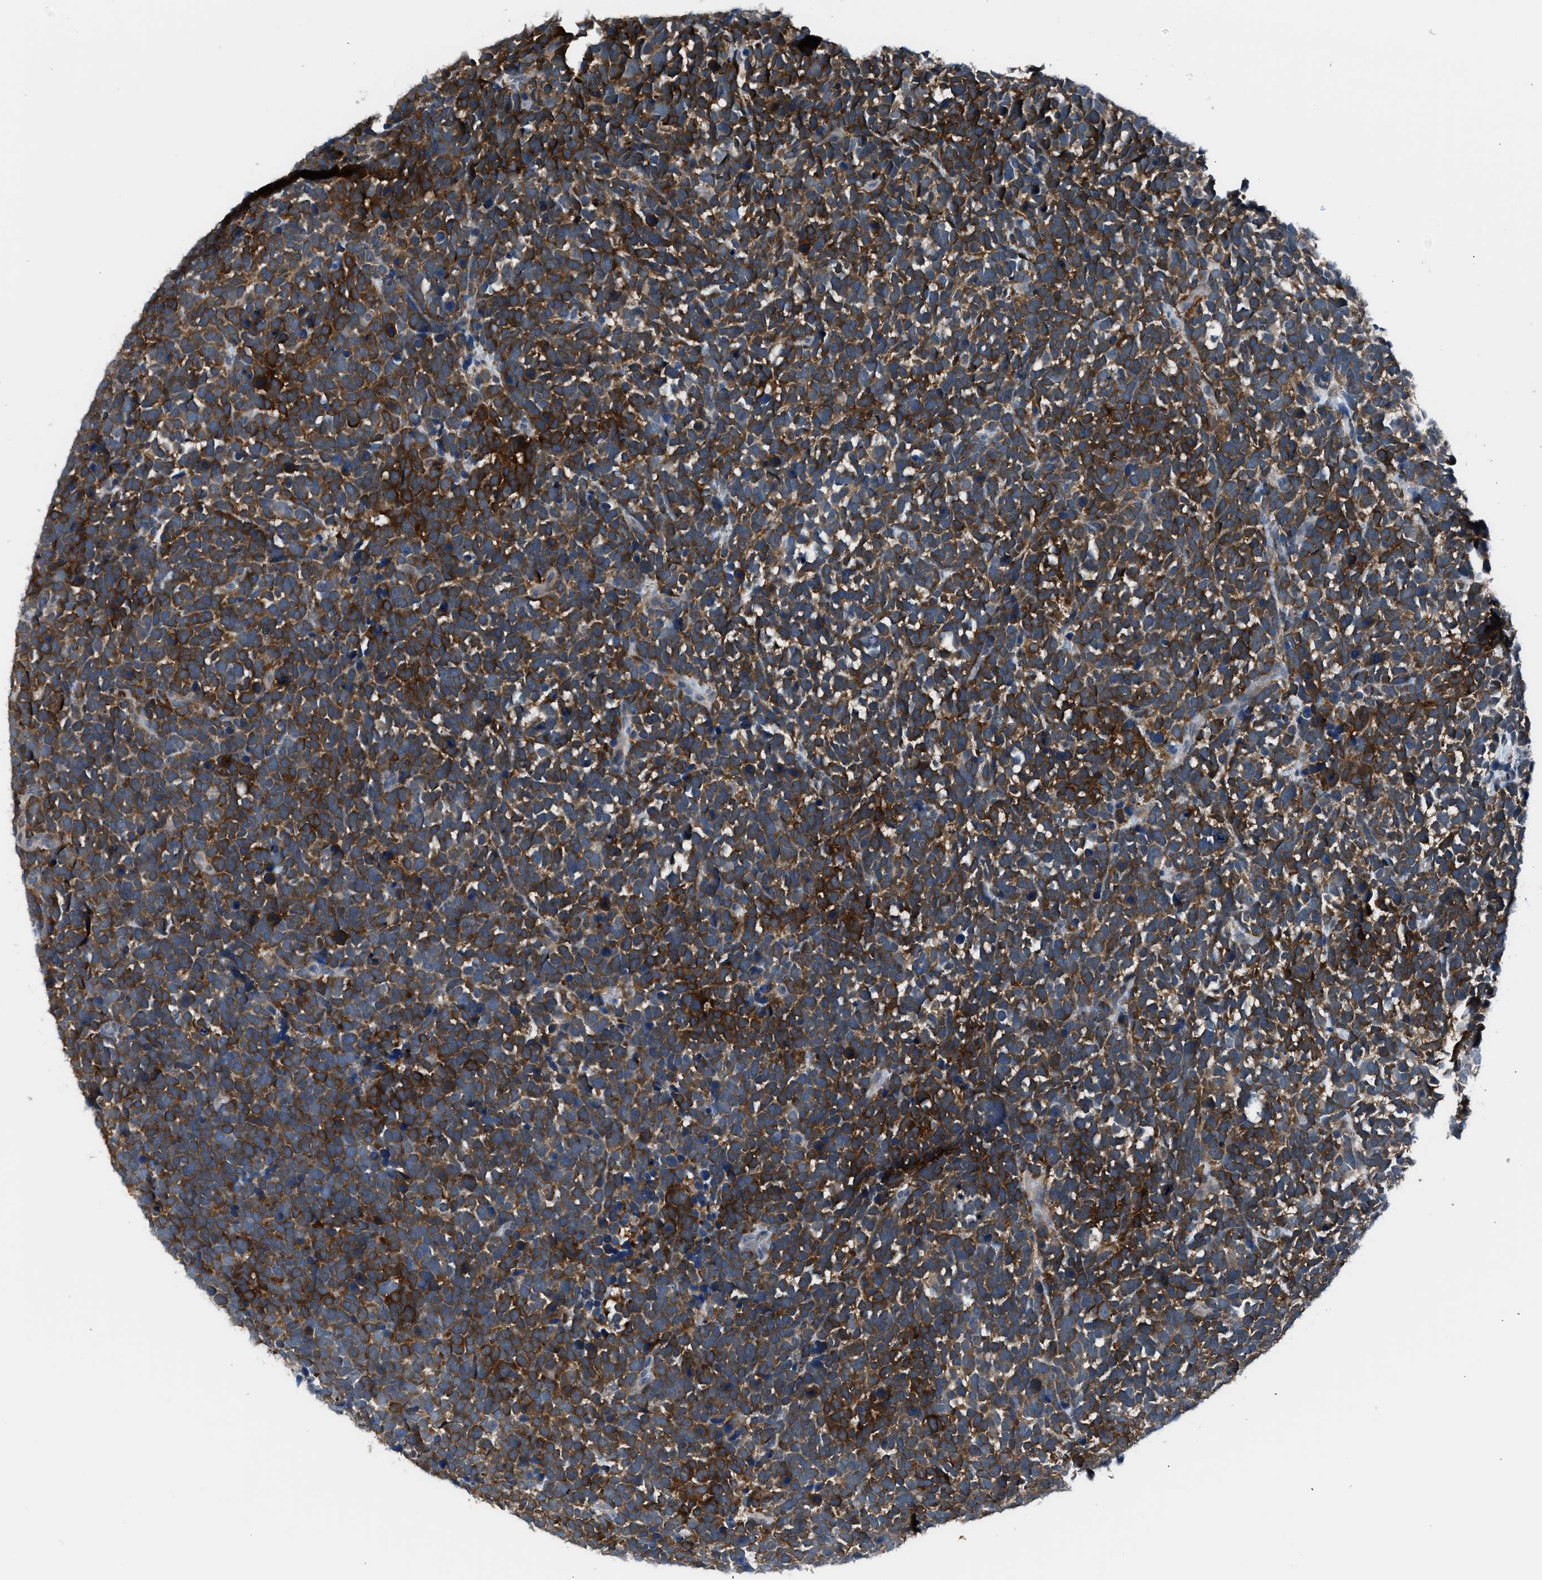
{"staining": {"intensity": "strong", "quantity": ">75%", "location": "cytoplasmic/membranous"}, "tissue": "urothelial cancer", "cell_type": "Tumor cells", "image_type": "cancer", "snomed": [{"axis": "morphology", "description": "Urothelial carcinoma, High grade"}, {"axis": "topography", "description": "Urinary bladder"}], "caption": "Urothelial carcinoma (high-grade) stained with DAB (3,3'-diaminobenzidine) immunohistochemistry (IHC) shows high levels of strong cytoplasmic/membranous expression in about >75% of tumor cells.", "gene": "LMLN", "patient": {"sex": "female", "age": 82}}